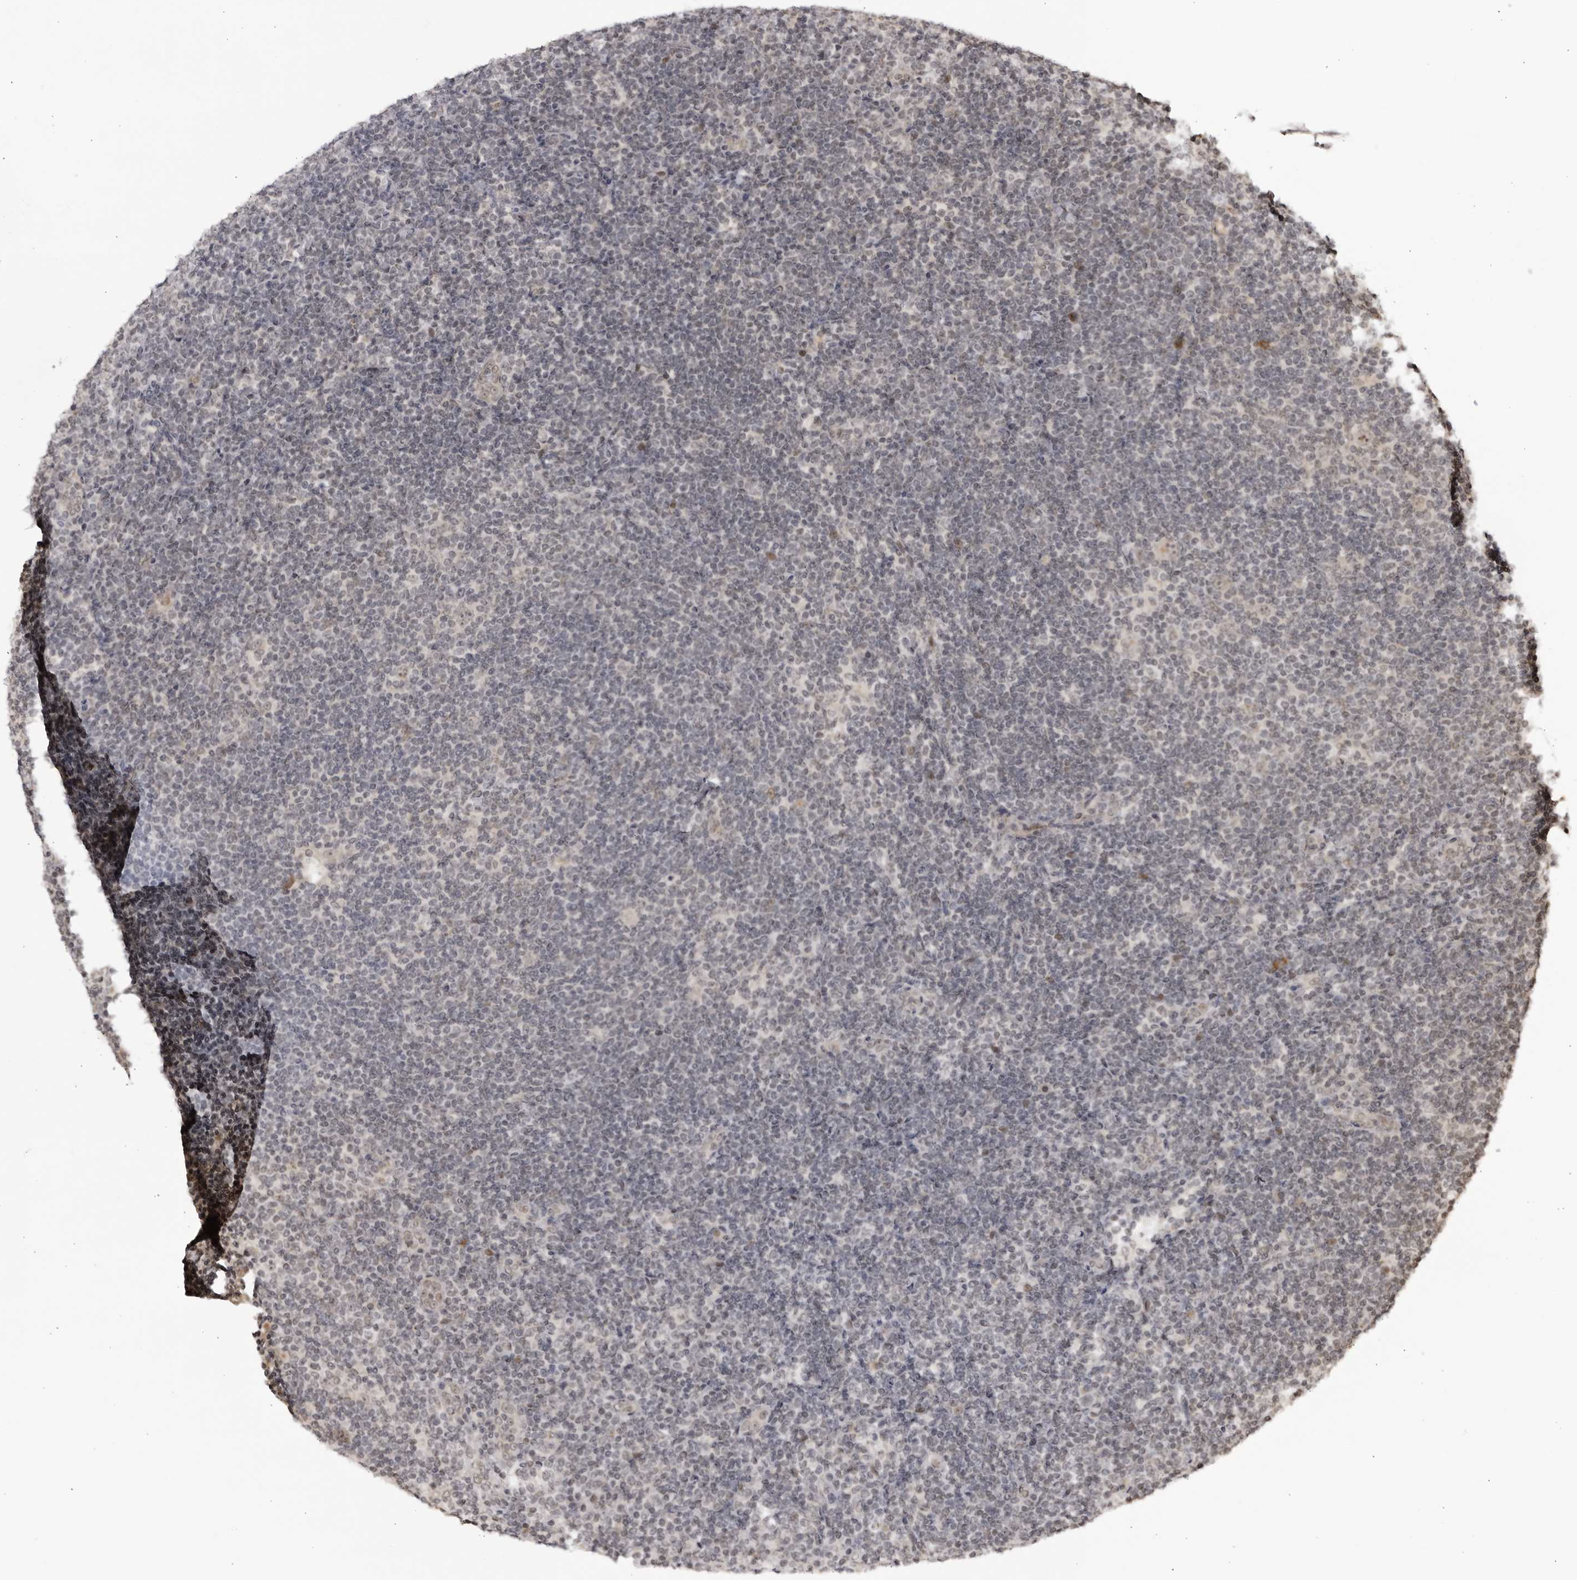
{"staining": {"intensity": "negative", "quantity": "none", "location": "none"}, "tissue": "lymphoma", "cell_type": "Tumor cells", "image_type": "cancer", "snomed": [{"axis": "morphology", "description": "Hodgkin's disease, NOS"}, {"axis": "topography", "description": "Lymph node"}], "caption": "The micrograph reveals no significant staining in tumor cells of lymphoma. Nuclei are stained in blue.", "gene": "RASGEF1C", "patient": {"sex": "female", "age": 57}}